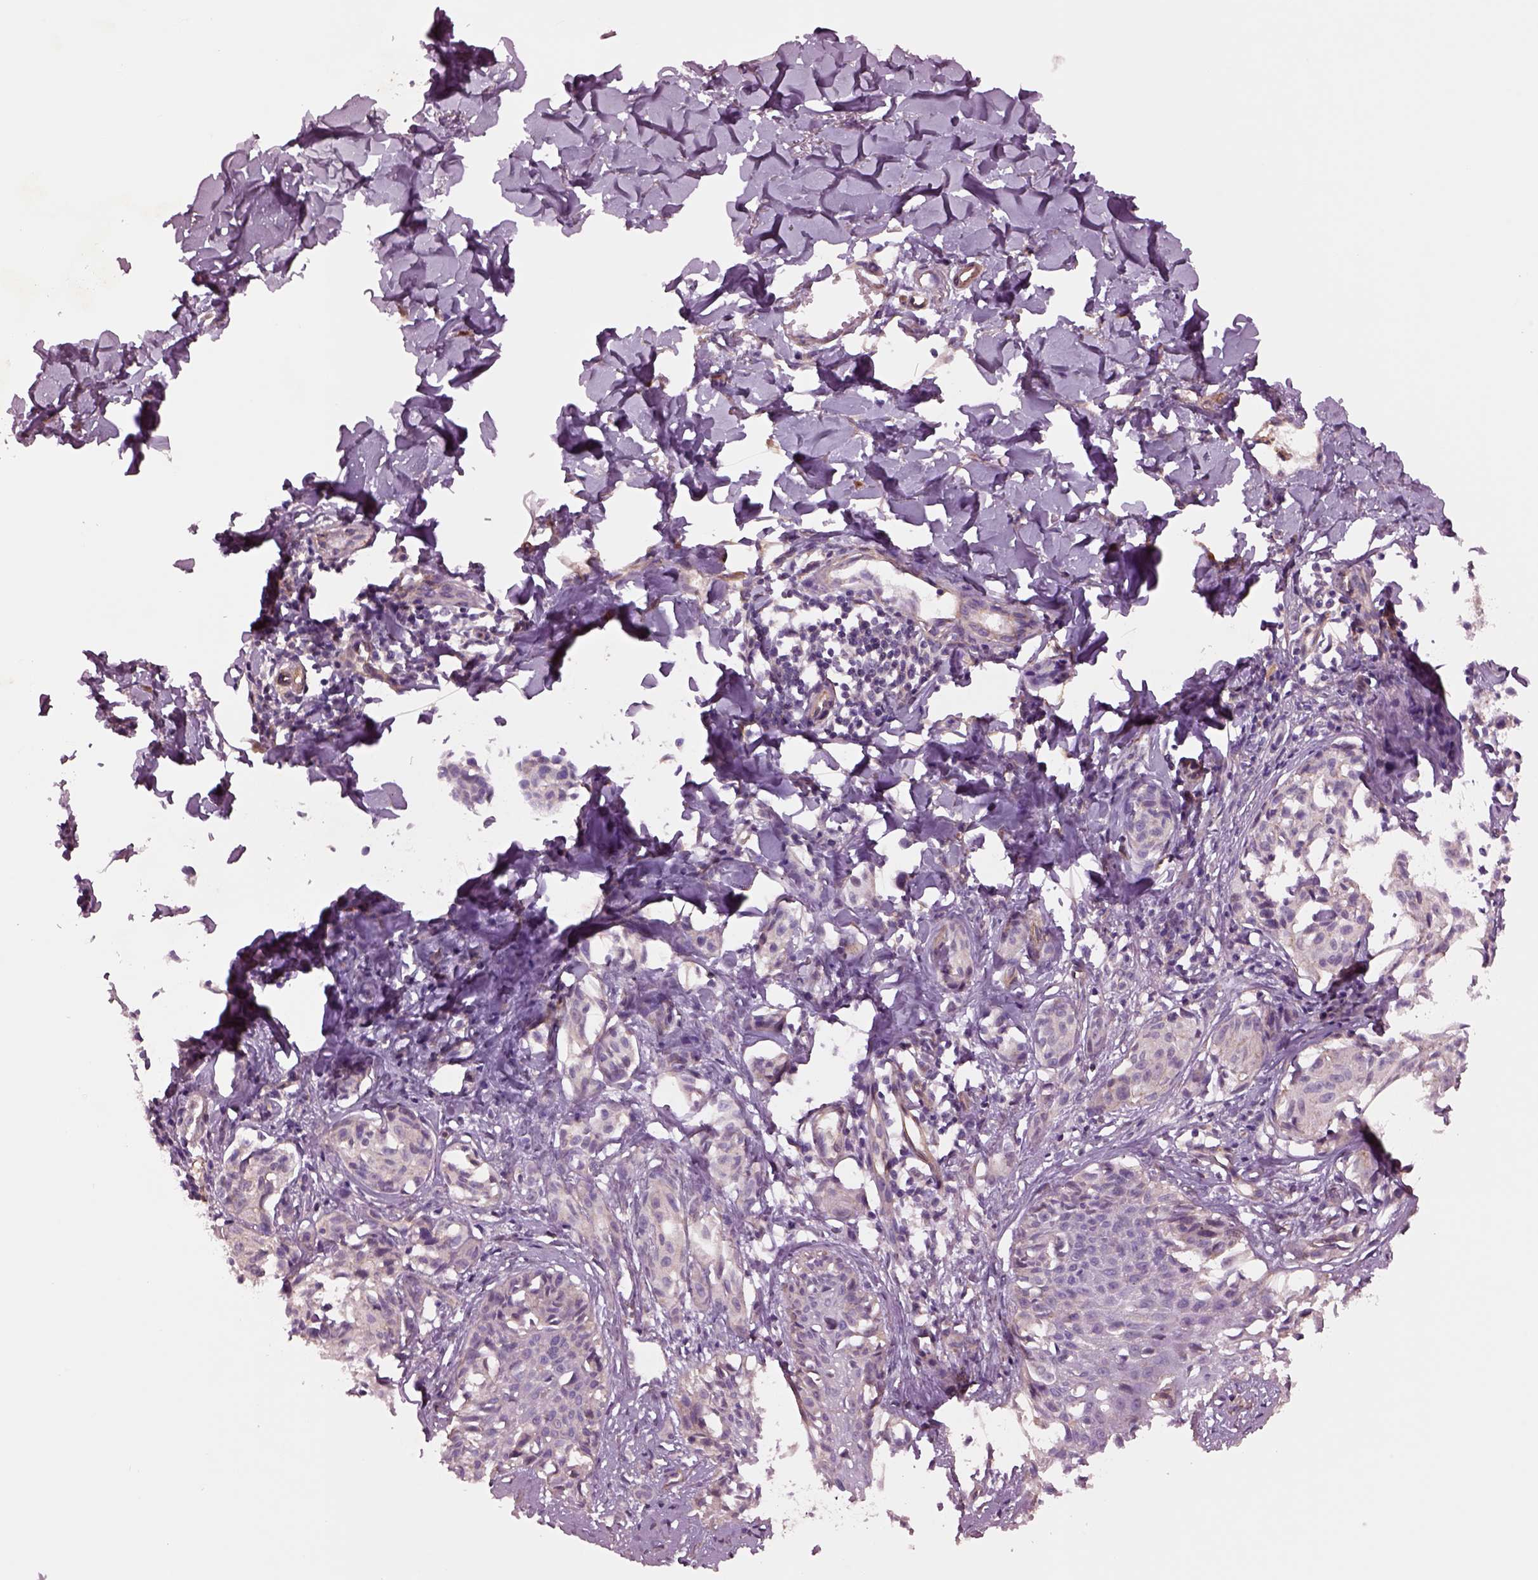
{"staining": {"intensity": "negative", "quantity": "none", "location": "none"}, "tissue": "melanoma", "cell_type": "Tumor cells", "image_type": "cancer", "snomed": [{"axis": "morphology", "description": "Malignant melanoma, NOS"}, {"axis": "topography", "description": "Skin"}], "caption": "Immunohistochemical staining of human malignant melanoma reveals no significant staining in tumor cells.", "gene": "HTR1B", "patient": {"sex": "male", "age": 51}}